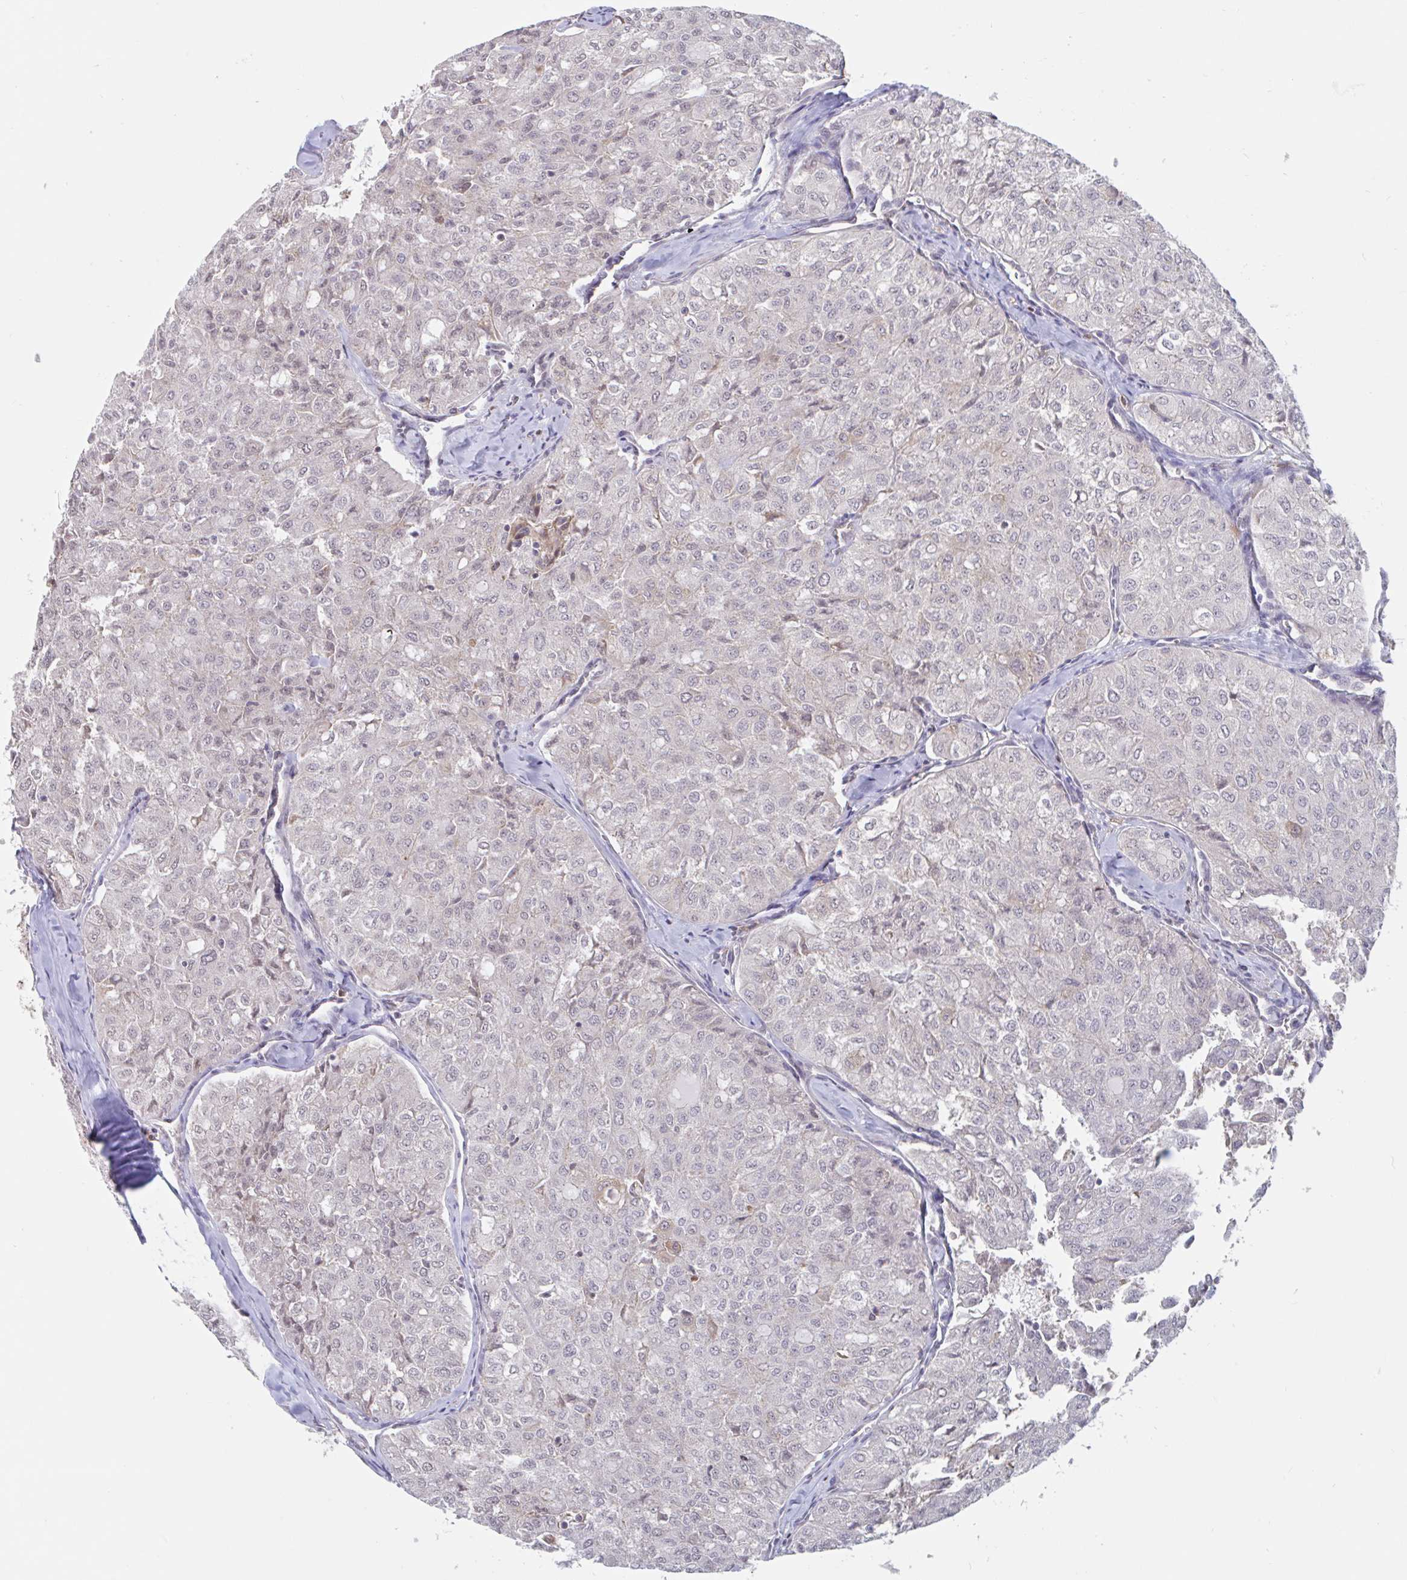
{"staining": {"intensity": "moderate", "quantity": "<25%", "location": "cytoplasmic/membranous,nuclear"}, "tissue": "thyroid cancer", "cell_type": "Tumor cells", "image_type": "cancer", "snomed": [{"axis": "morphology", "description": "Follicular adenoma carcinoma, NOS"}, {"axis": "topography", "description": "Thyroid gland"}], "caption": "Human thyroid follicular adenoma carcinoma stained with a brown dye exhibits moderate cytoplasmic/membranous and nuclear positive positivity in about <25% of tumor cells.", "gene": "SNX8", "patient": {"sex": "male", "age": 75}}